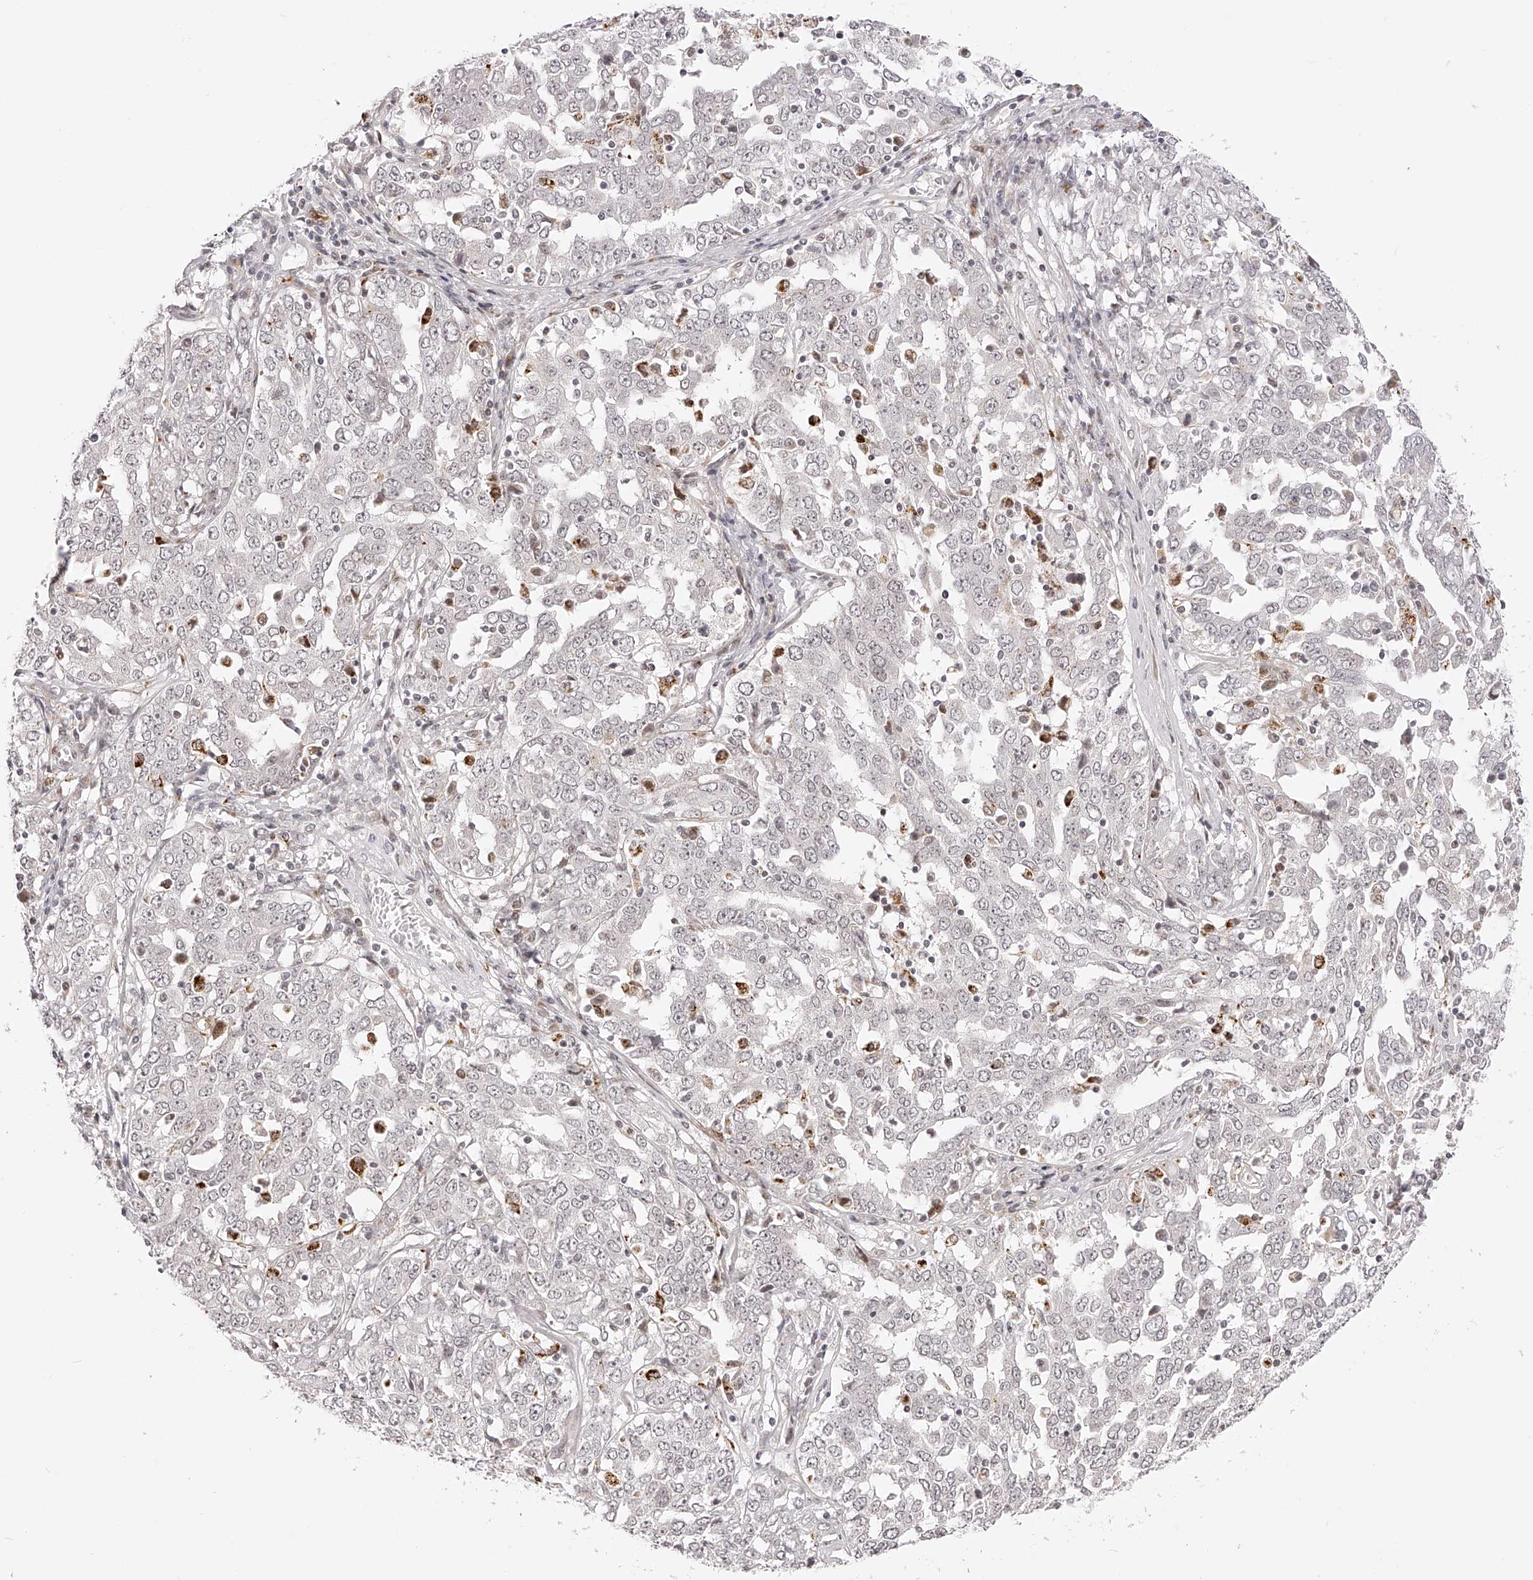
{"staining": {"intensity": "negative", "quantity": "none", "location": "none"}, "tissue": "ovarian cancer", "cell_type": "Tumor cells", "image_type": "cancer", "snomed": [{"axis": "morphology", "description": "Carcinoma, endometroid"}, {"axis": "topography", "description": "Ovary"}], "caption": "An image of human endometroid carcinoma (ovarian) is negative for staining in tumor cells. (Brightfield microscopy of DAB (3,3'-diaminobenzidine) immunohistochemistry (IHC) at high magnification).", "gene": "PLEKHG1", "patient": {"sex": "female", "age": 62}}